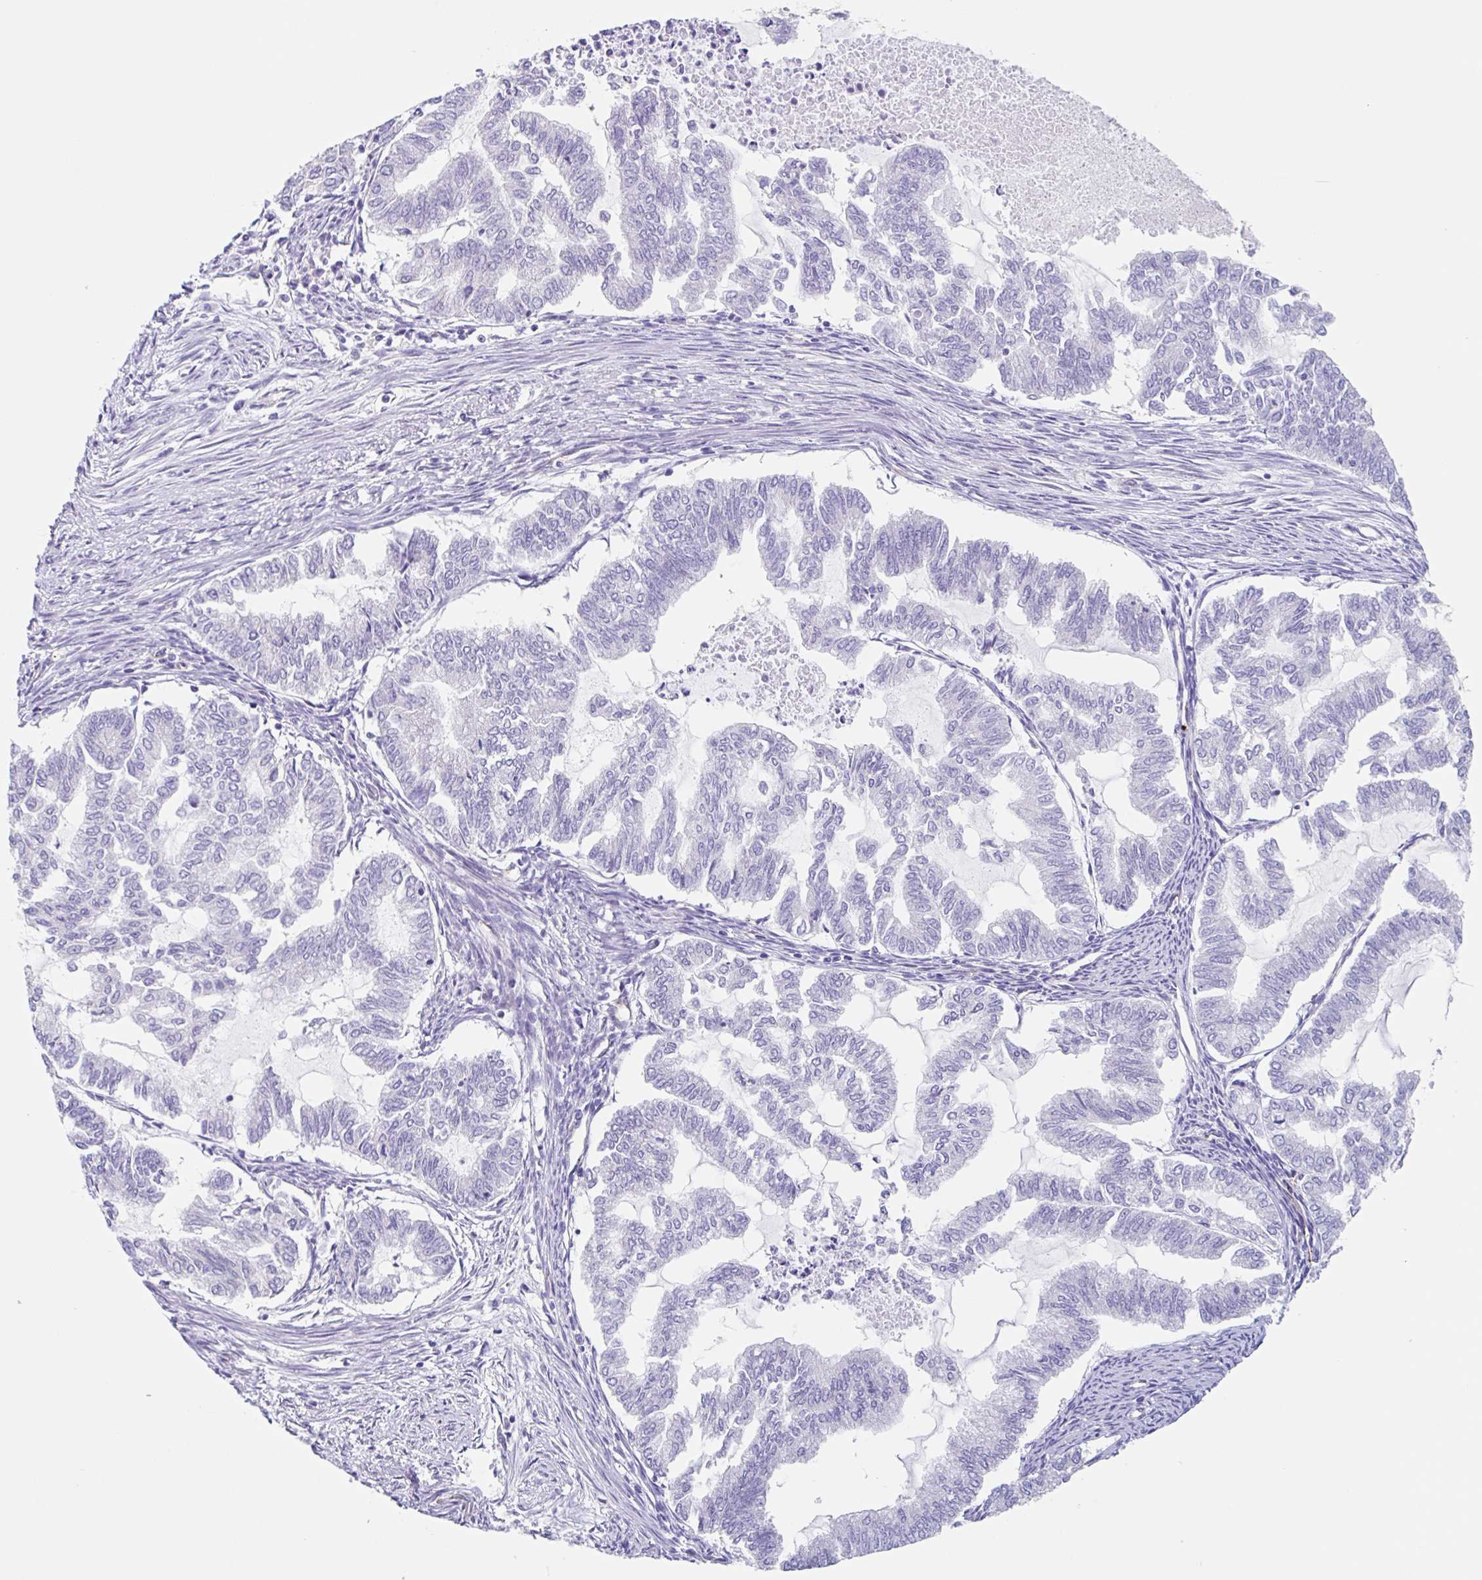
{"staining": {"intensity": "negative", "quantity": "none", "location": "none"}, "tissue": "endometrial cancer", "cell_type": "Tumor cells", "image_type": "cancer", "snomed": [{"axis": "morphology", "description": "Adenocarcinoma, NOS"}, {"axis": "topography", "description": "Endometrium"}], "caption": "This is an IHC histopathology image of human adenocarcinoma (endometrial). There is no positivity in tumor cells.", "gene": "EHD4", "patient": {"sex": "female", "age": 79}}